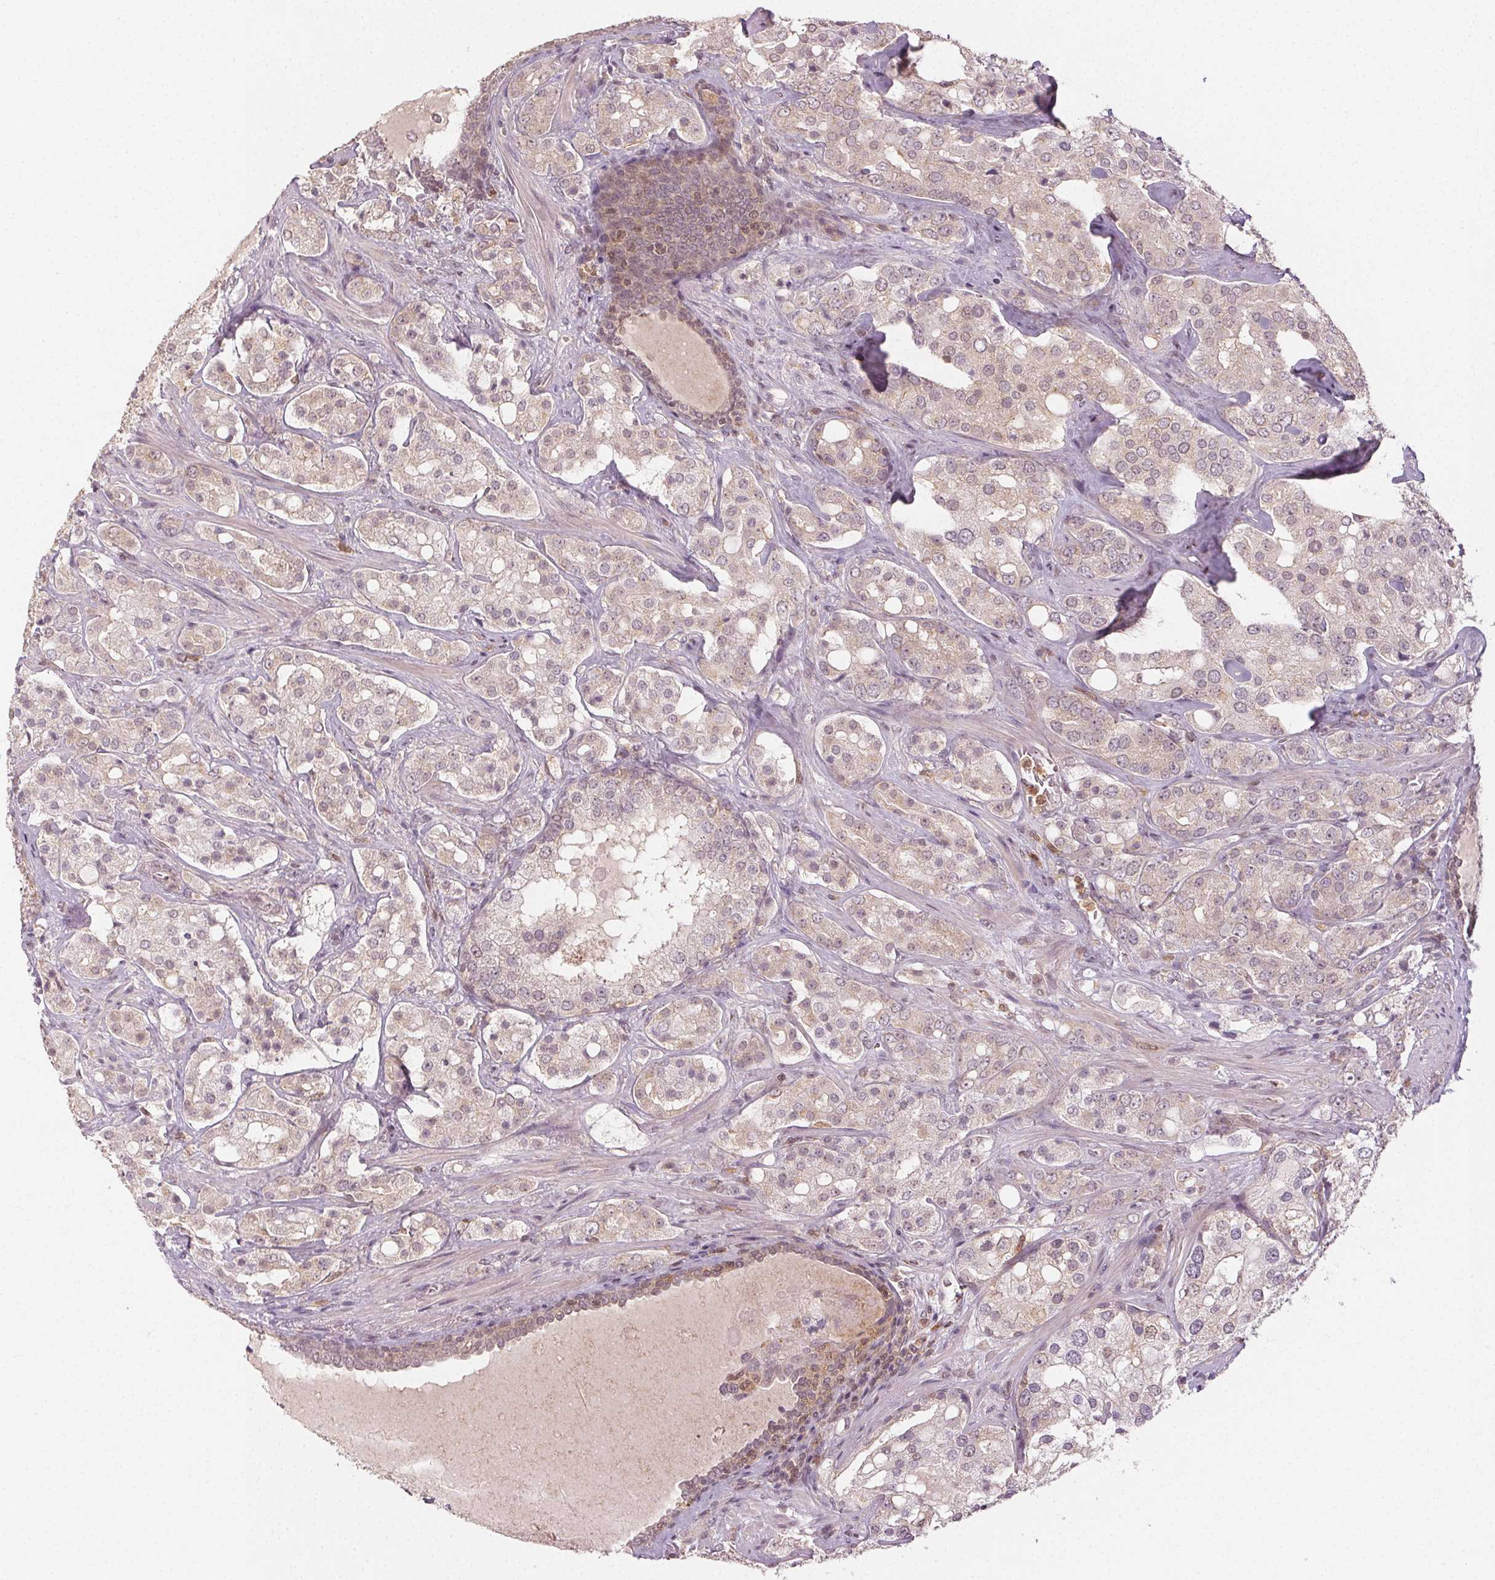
{"staining": {"intensity": "weak", "quantity": "25%-75%", "location": "cytoplasmic/membranous,nuclear"}, "tissue": "prostate cancer", "cell_type": "Tumor cells", "image_type": "cancer", "snomed": [{"axis": "morphology", "description": "Adenocarcinoma, High grade"}, {"axis": "topography", "description": "Prostate"}], "caption": "Immunohistochemical staining of high-grade adenocarcinoma (prostate) displays weak cytoplasmic/membranous and nuclear protein positivity in about 25%-75% of tumor cells.", "gene": "MAPK14", "patient": {"sex": "male", "age": 67}}